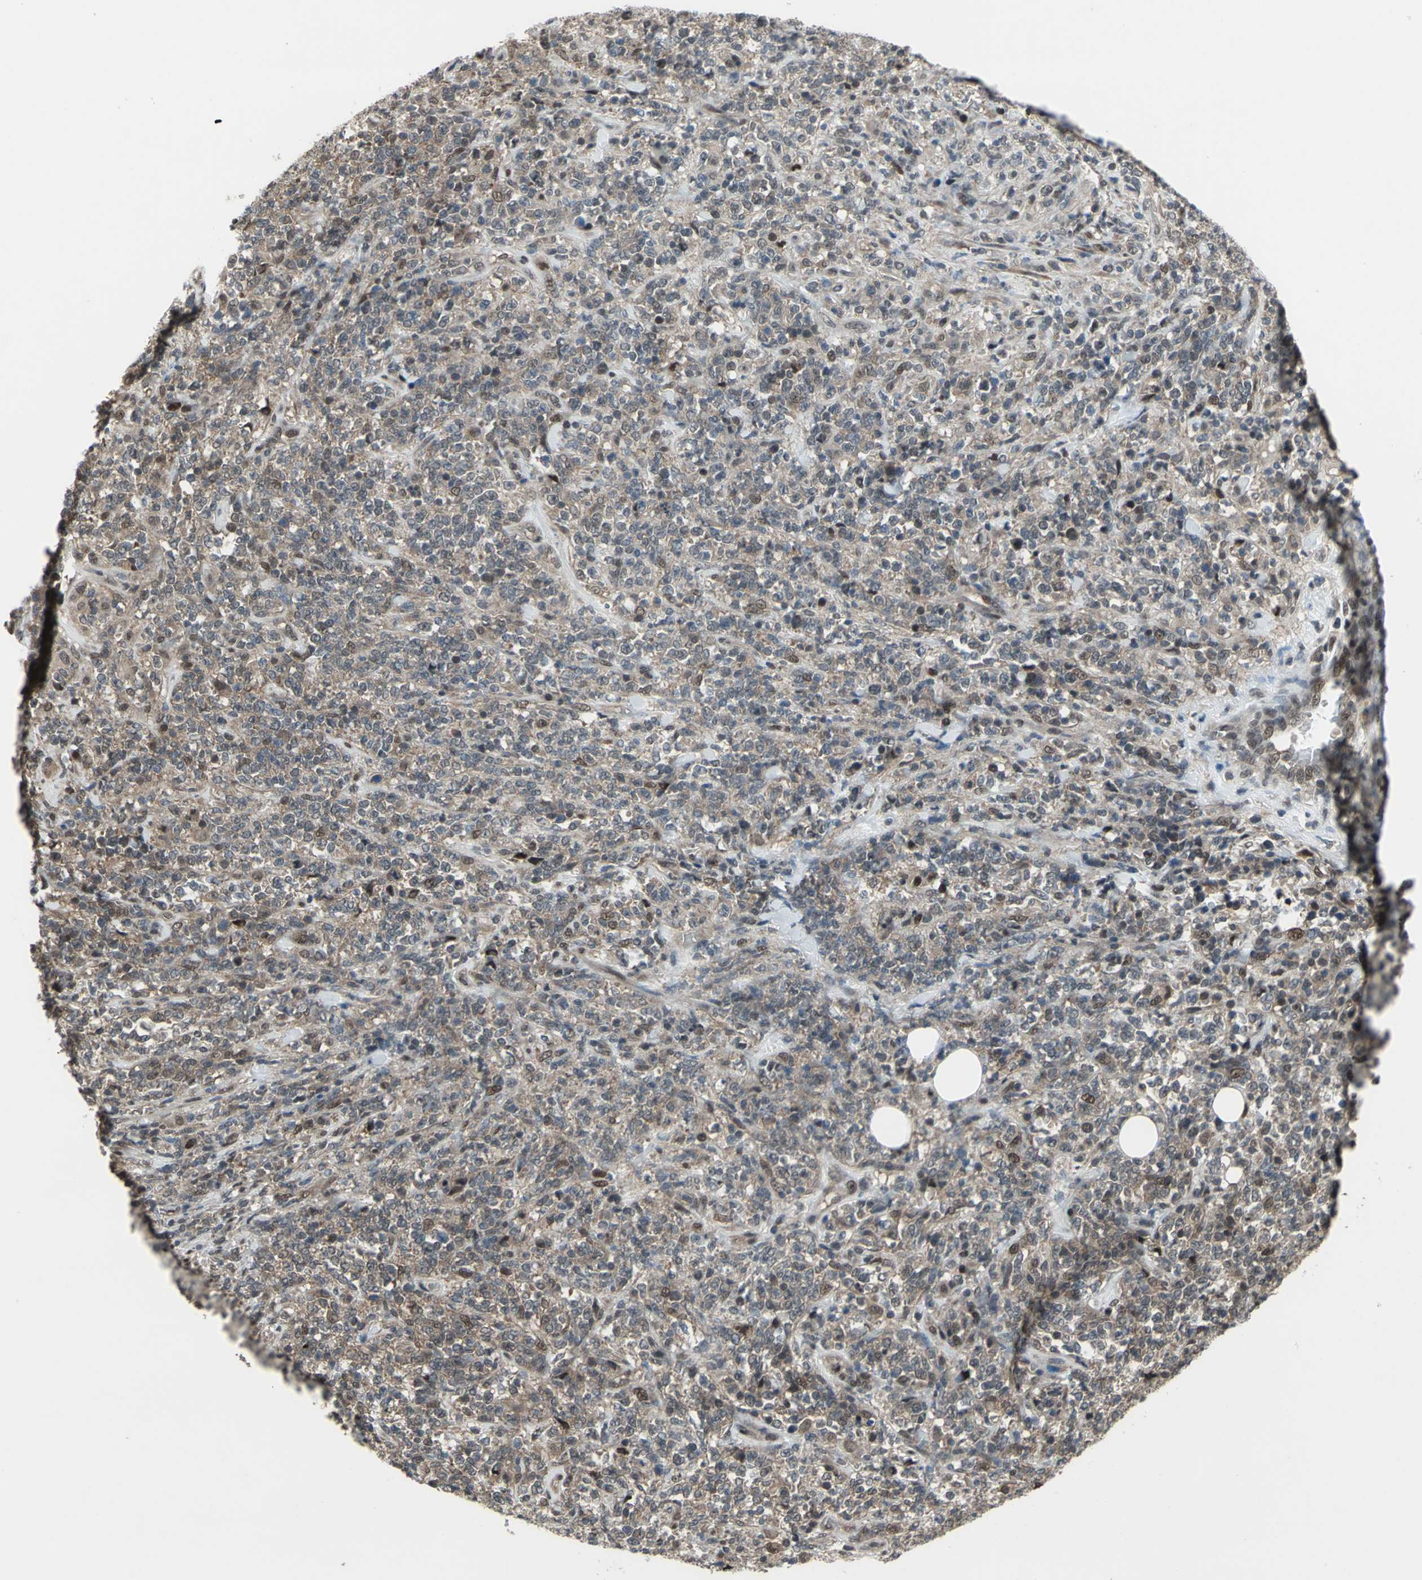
{"staining": {"intensity": "weak", "quantity": ">75%", "location": "cytoplasmic/membranous,nuclear"}, "tissue": "lymphoma", "cell_type": "Tumor cells", "image_type": "cancer", "snomed": [{"axis": "morphology", "description": "Malignant lymphoma, non-Hodgkin's type, High grade"}, {"axis": "topography", "description": "Soft tissue"}], "caption": "Immunohistochemistry (IHC) staining of lymphoma, which demonstrates low levels of weak cytoplasmic/membranous and nuclear staining in approximately >75% of tumor cells indicating weak cytoplasmic/membranous and nuclear protein positivity. The staining was performed using DAB (3,3'-diaminobenzidine) (brown) for protein detection and nuclei were counterstained in hematoxylin (blue).", "gene": "COPS5", "patient": {"sex": "male", "age": 18}}